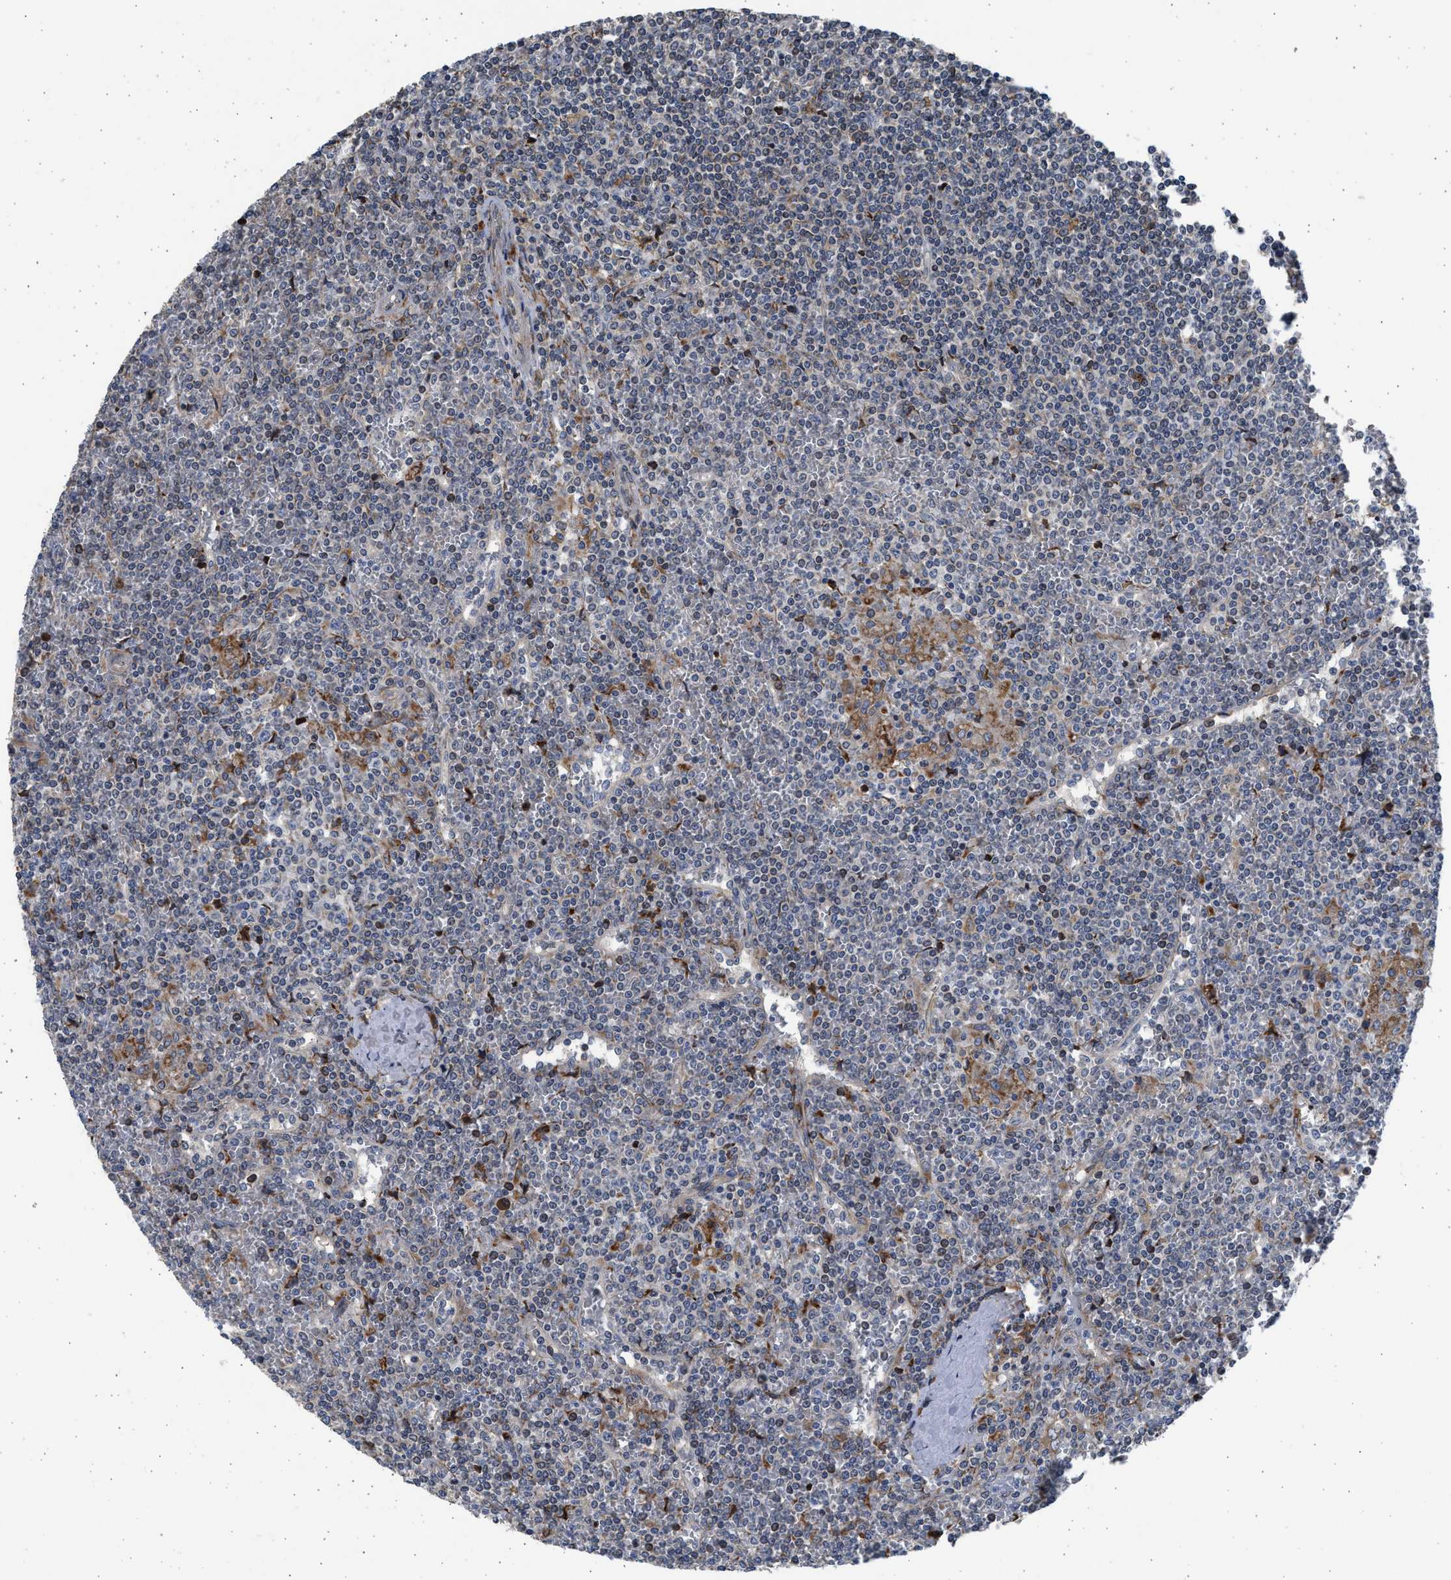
{"staining": {"intensity": "negative", "quantity": "none", "location": "none"}, "tissue": "lymphoma", "cell_type": "Tumor cells", "image_type": "cancer", "snomed": [{"axis": "morphology", "description": "Malignant lymphoma, non-Hodgkin's type, Low grade"}, {"axis": "topography", "description": "Spleen"}], "caption": "A high-resolution photomicrograph shows immunohistochemistry staining of low-grade malignant lymphoma, non-Hodgkin's type, which displays no significant staining in tumor cells.", "gene": "PLD2", "patient": {"sex": "female", "age": 19}}